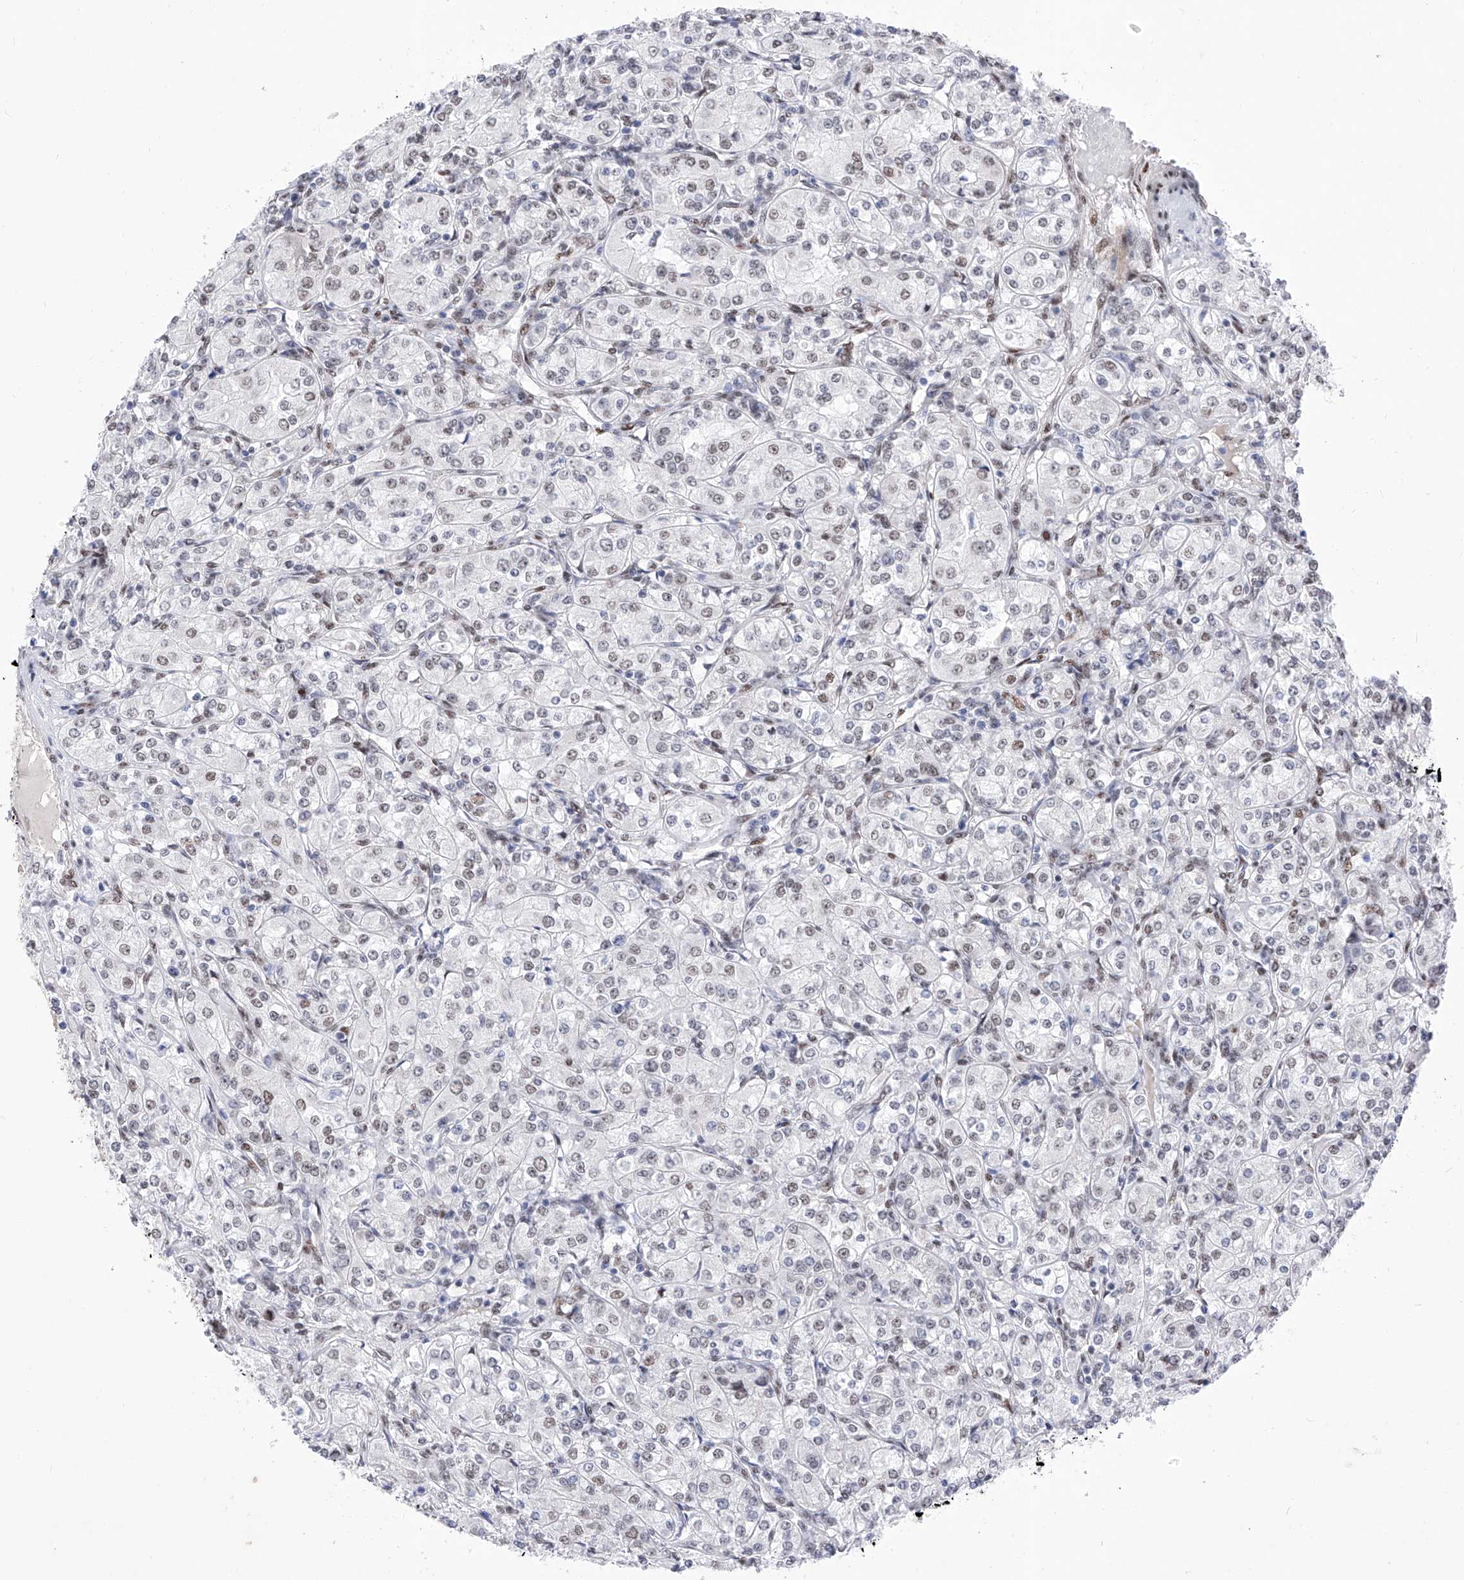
{"staining": {"intensity": "weak", "quantity": "25%-75%", "location": "nuclear"}, "tissue": "renal cancer", "cell_type": "Tumor cells", "image_type": "cancer", "snomed": [{"axis": "morphology", "description": "Adenocarcinoma, NOS"}, {"axis": "topography", "description": "Kidney"}], "caption": "A low amount of weak nuclear expression is present in approximately 25%-75% of tumor cells in renal cancer tissue.", "gene": "ATN1", "patient": {"sex": "male", "age": 77}}